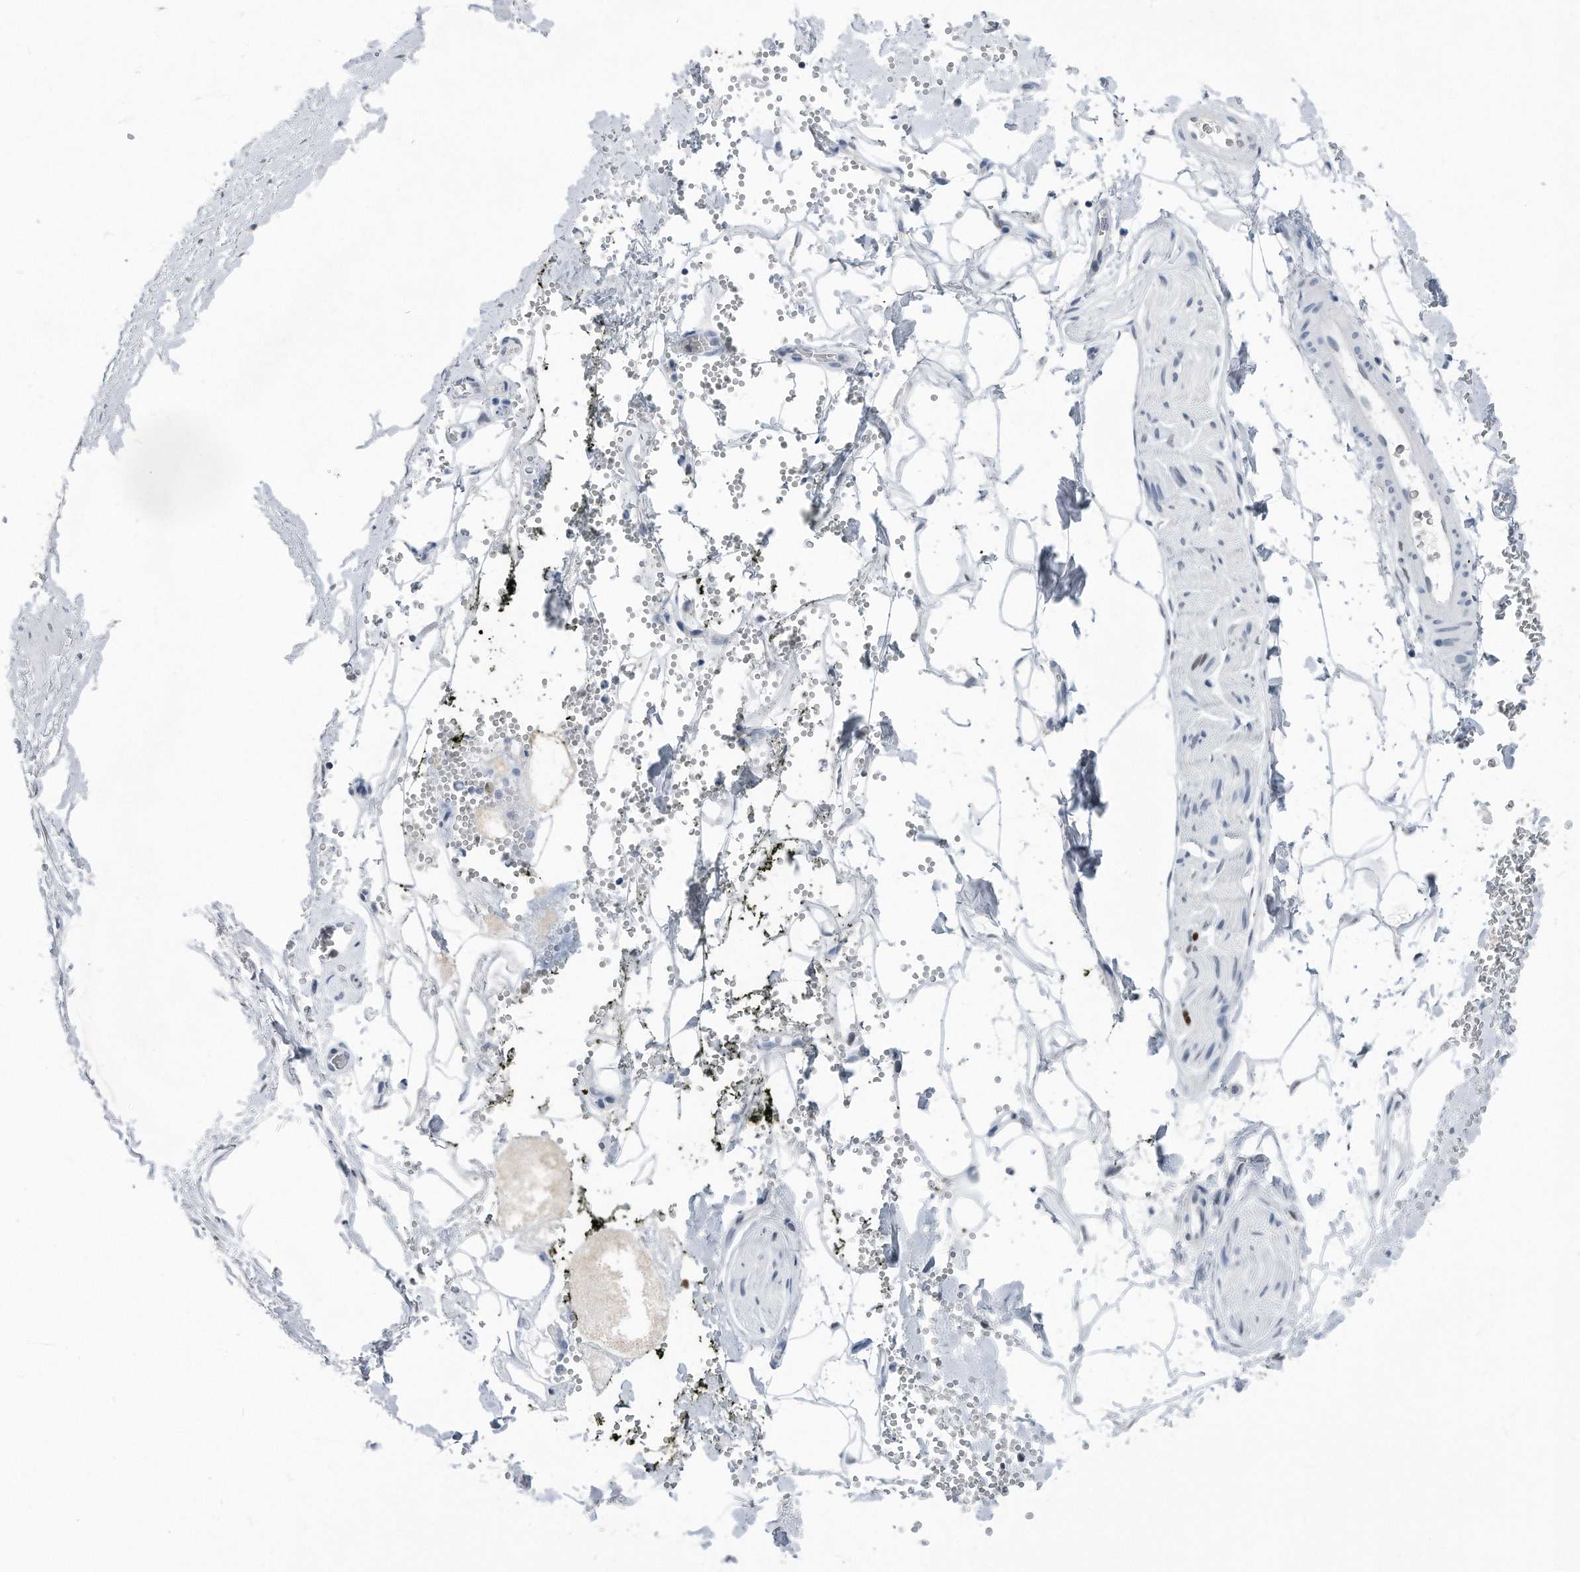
{"staining": {"intensity": "negative", "quantity": "none", "location": "none"}, "tissue": "adipose tissue", "cell_type": "Adipocytes", "image_type": "normal", "snomed": [{"axis": "morphology", "description": "Normal tissue, NOS"}, {"axis": "morphology", "description": "Adenocarcinoma, NOS"}, {"axis": "topography", "description": "Pancreas"}, {"axis": "topography", "description": "Peripheral nerve tissue"}], "caption": "An image of human adipose tissue is negative for staining in adipocytes. The staining was performed using DAB (3,3'-diaminobenzidine) to visualize the protein expression in brown, while the nuclei were stained in blue with hematoxylin (Magnification: 20x).", "gene": "PCNA", "patient": {"sex": "male", "age": 59}}